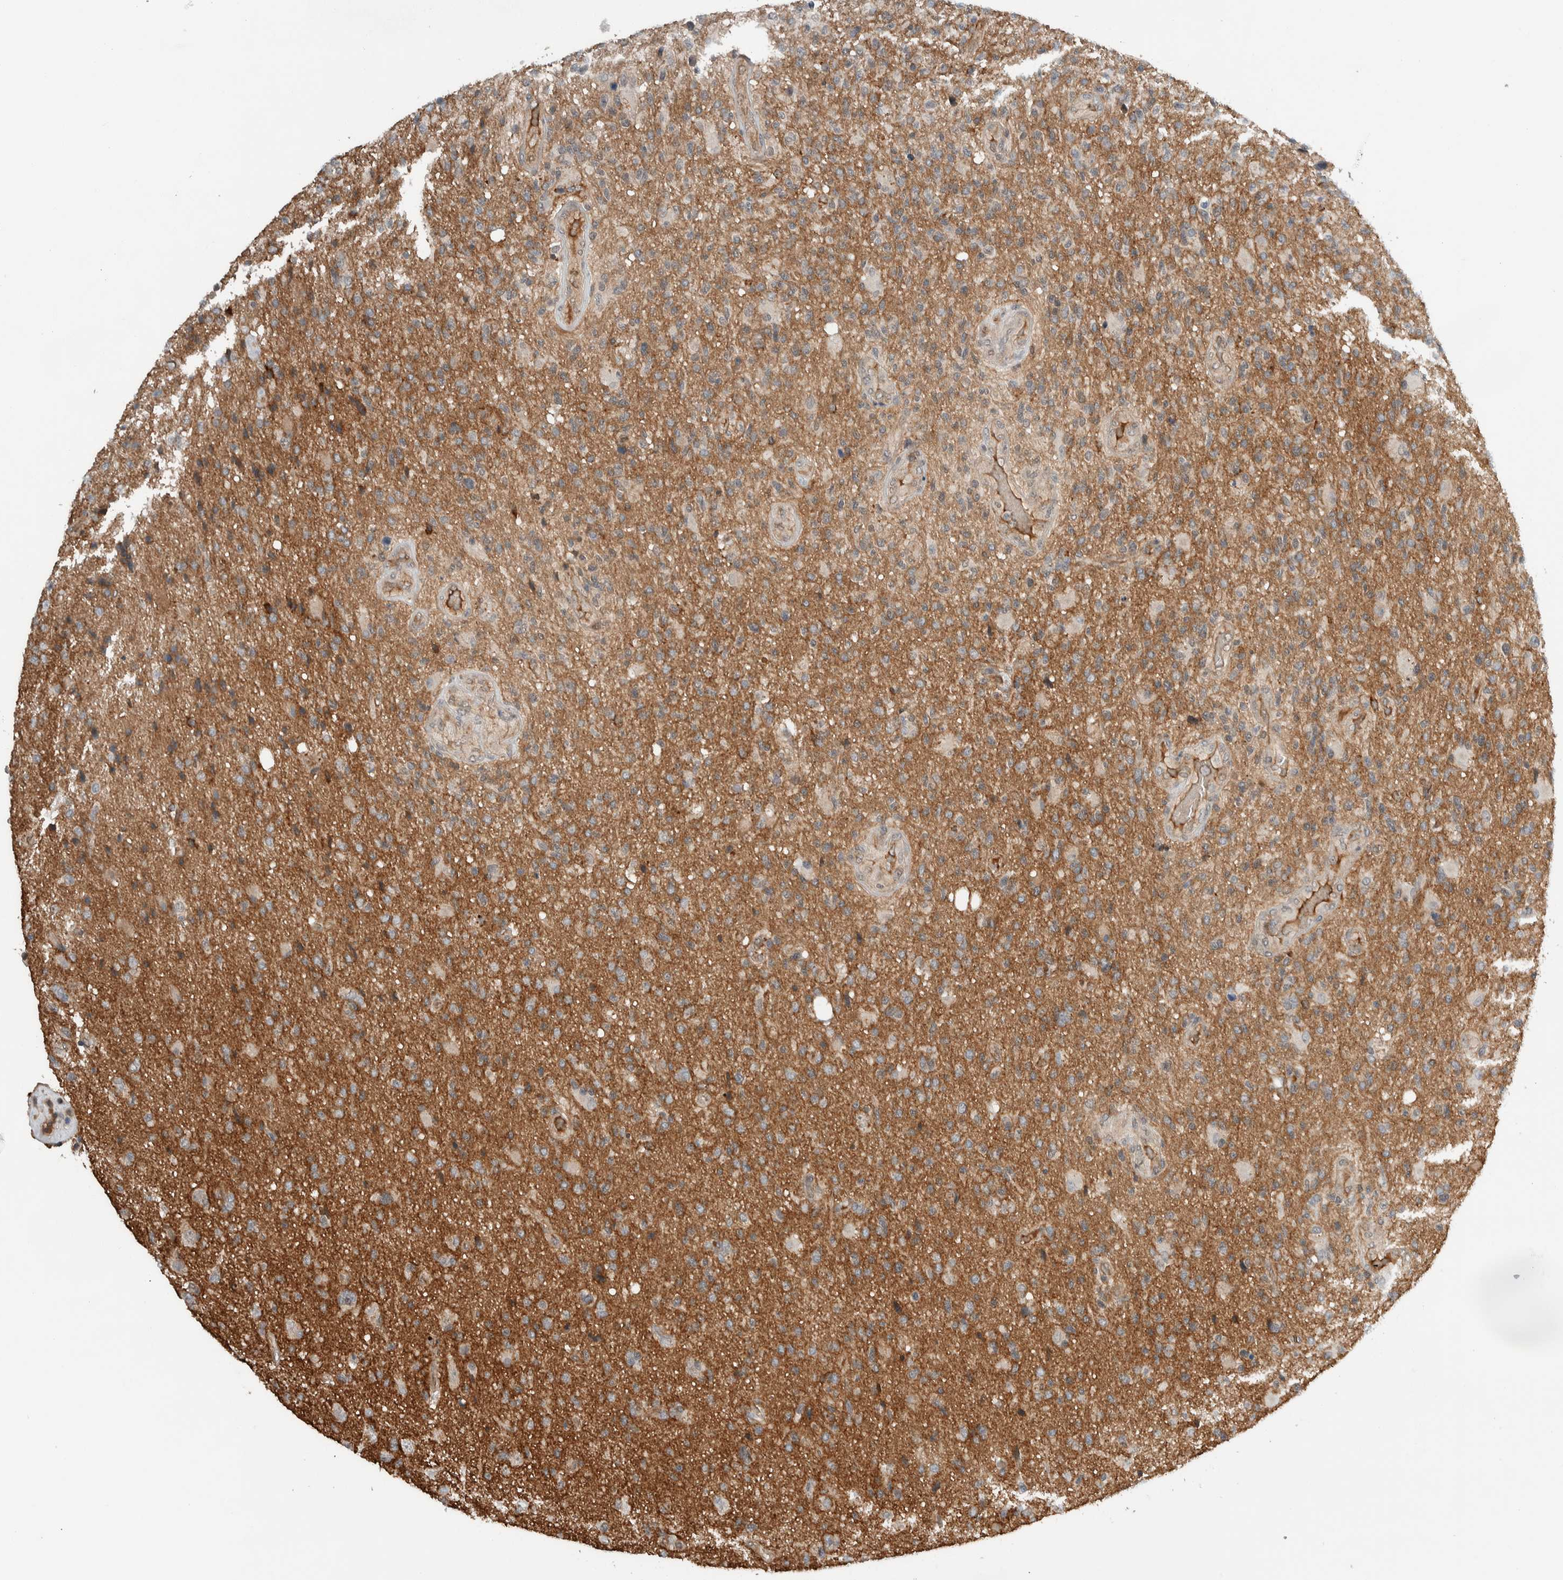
{"staining": {"intensity": "weak", "quantity": "25%-75%", "location": "cytoplasmic/membranous"}, "tissue": "glioma", "cell_type": "Tumor cells", "image_type": "cancer", "snomed": [{"axis": "morphology", "description": "Glioma, malignant, High grade"}, {"axis": "topography", "description": "Brain"}], "caption": "Immunohistochemical staining of glioma displays low levels of weak cytoplasmic/membranous protein staining in about 25%-75% of tumor cells.", "gene": "ARMC7", "patient": {"sex": "male", "age": 72}}